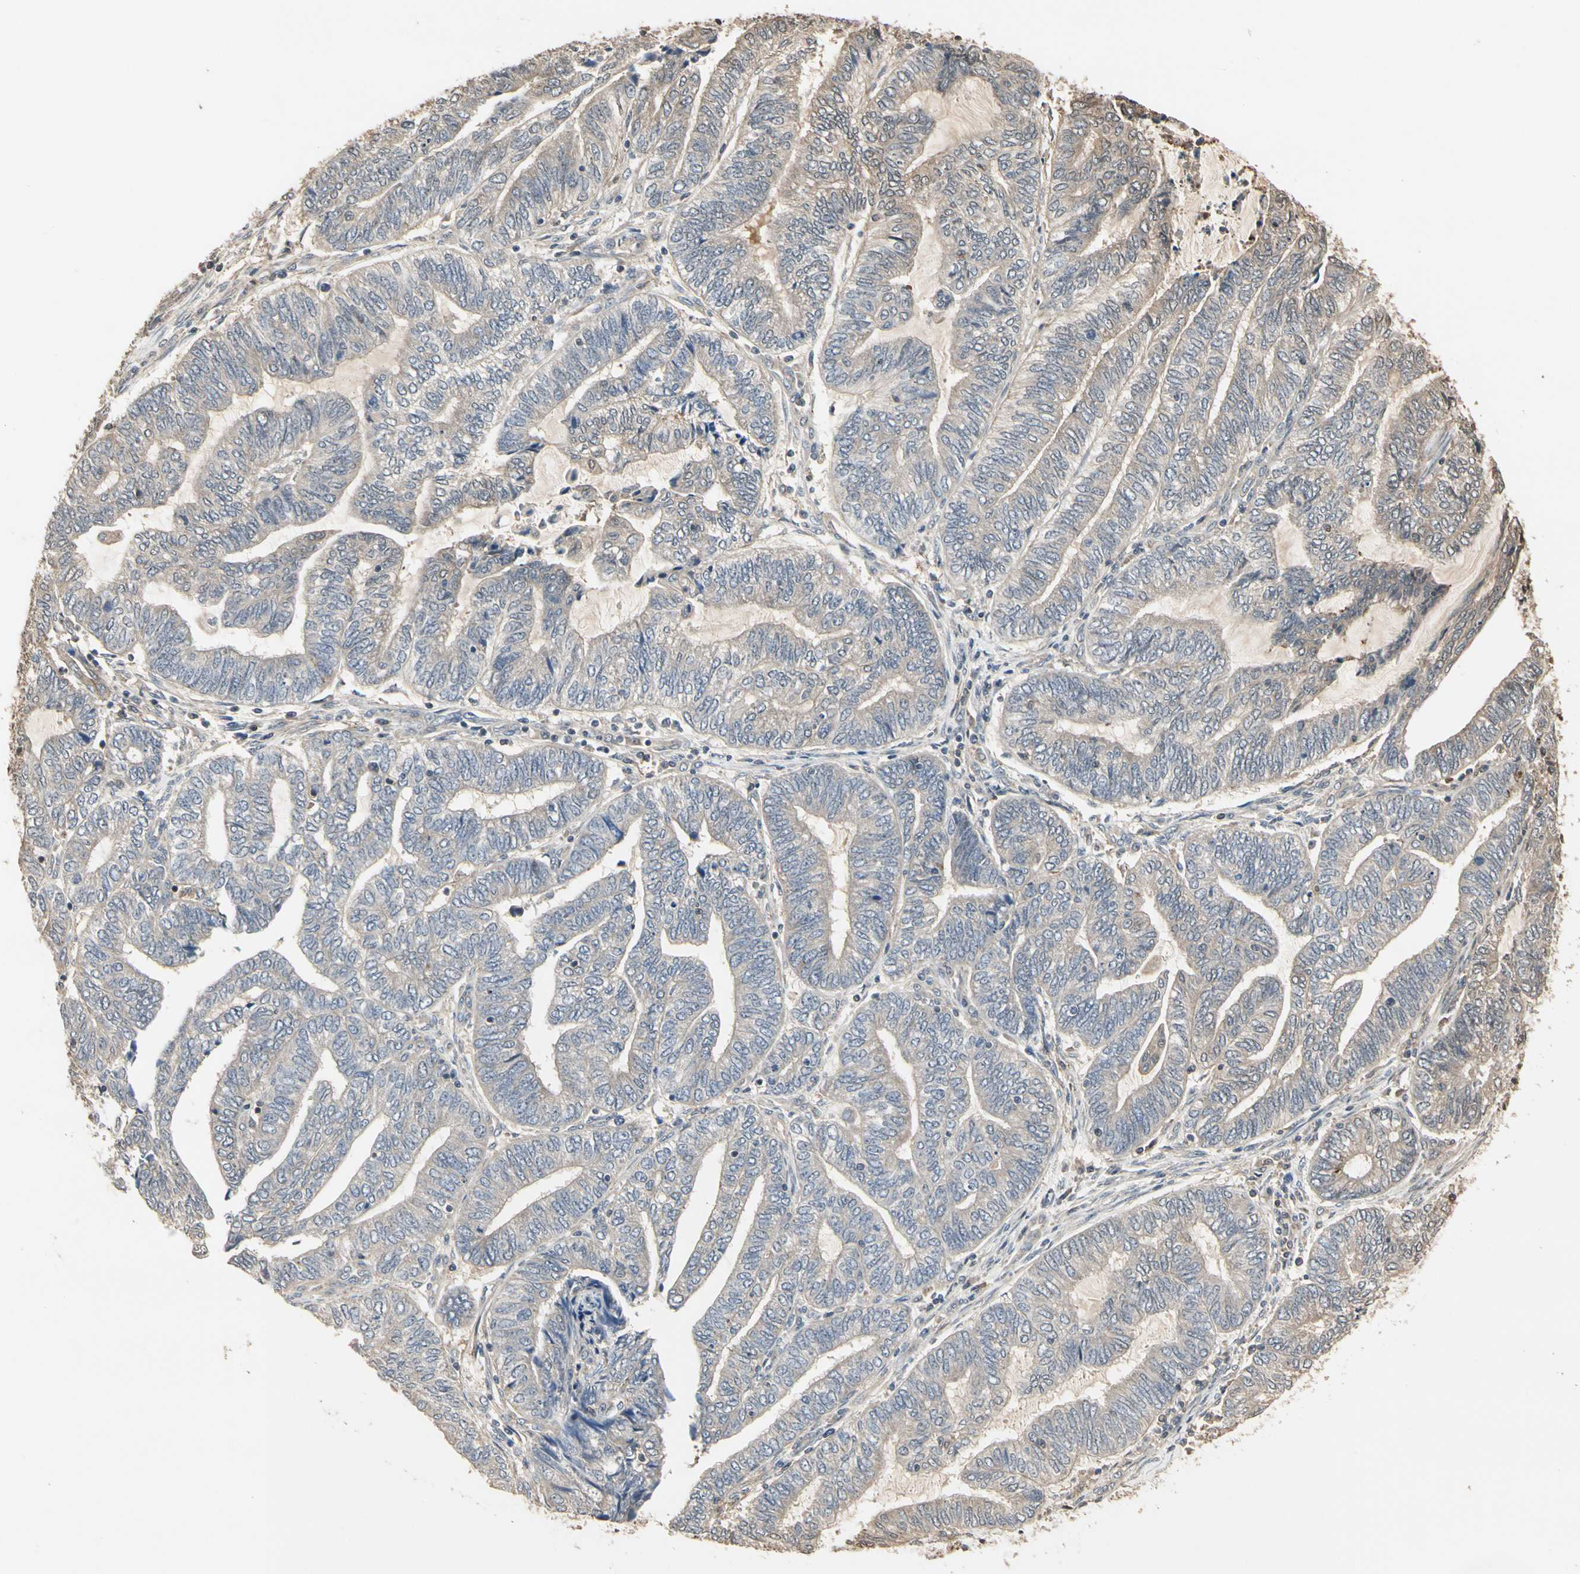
{"staining": {"intensity": "weak", "quantity": ">75%", "location": "cytoplasmic/membranous"}, "tissue": "endometrial cancer", "cell_type": "Tumor cells", "image_type": "cancer", "snomed": [{"axis": "morphology", "description": "Adenocarcinoma, NOS"}, {"axis": "topography", "description": "Uterus"}, {"axis": "topography", "description": "Endometrium"}], "caption": "Weak cytoplasmic/membranous expression is seen in approximately >75% of tumor cells in adenocarcinoma (endometrial). (brown staining indicates protein expression, while blue staining denotes nuclei).", "gene": "DRG2", "patient": {"sex": "female", "age": 70}}